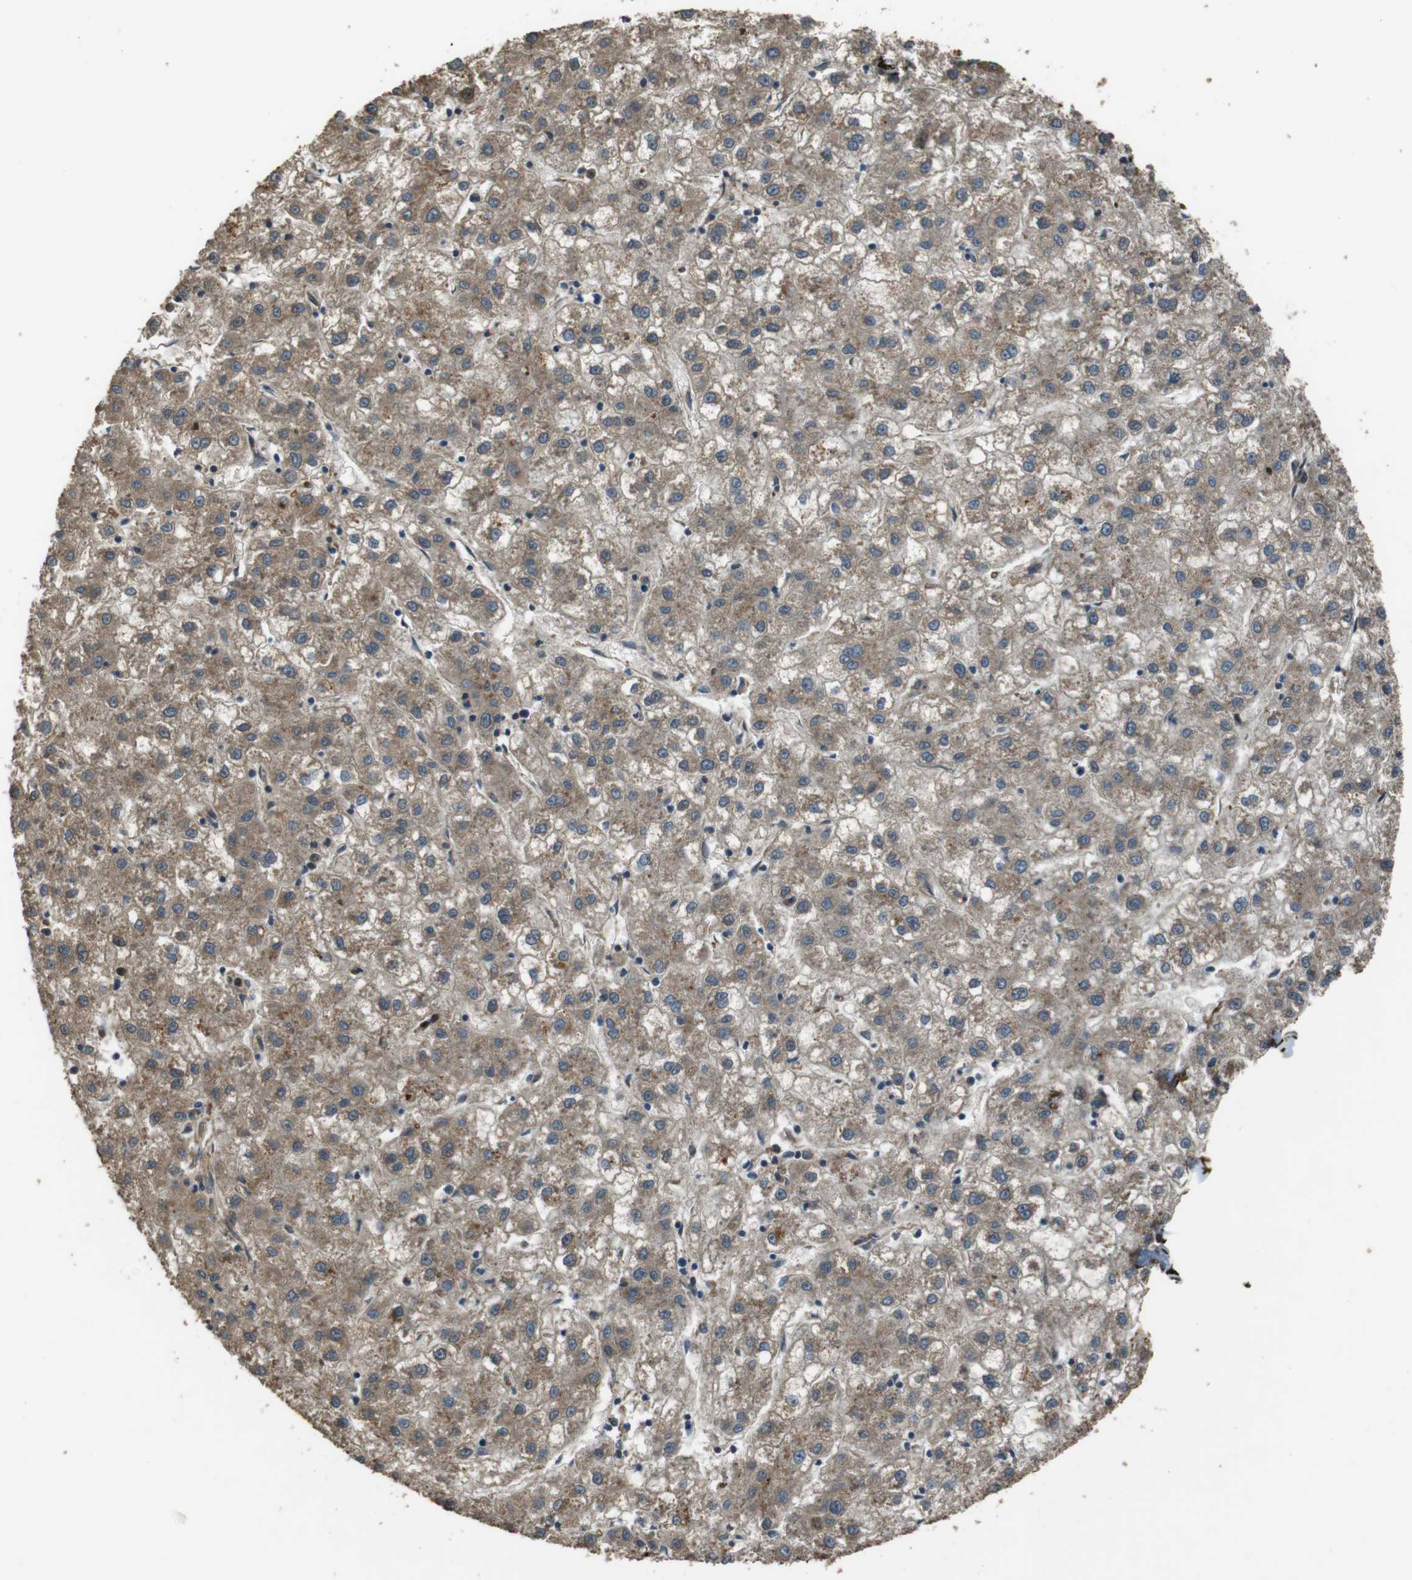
{"staining": {"intensity": "moderate", "quantity": ">75%", "location": "cytoplasmic/membranous"}, "tissue": "liver cancer", "cell_type": "Tumor cells", "image_type": "cancer", "snomed": [{"axis": "morphology", "description": "Carcinoma, Hepatocellular, NOS"}, {"axis": "topography", "description": "Liver"}], "caption": "Brown immunohistochemical staining in human liver cancer demonstrates moderate cytoplasmic/membranous staining in approximately >75% of tumor cells.", "gene": "MSRB3", "patient": {"sex": "male", "age": 72}}